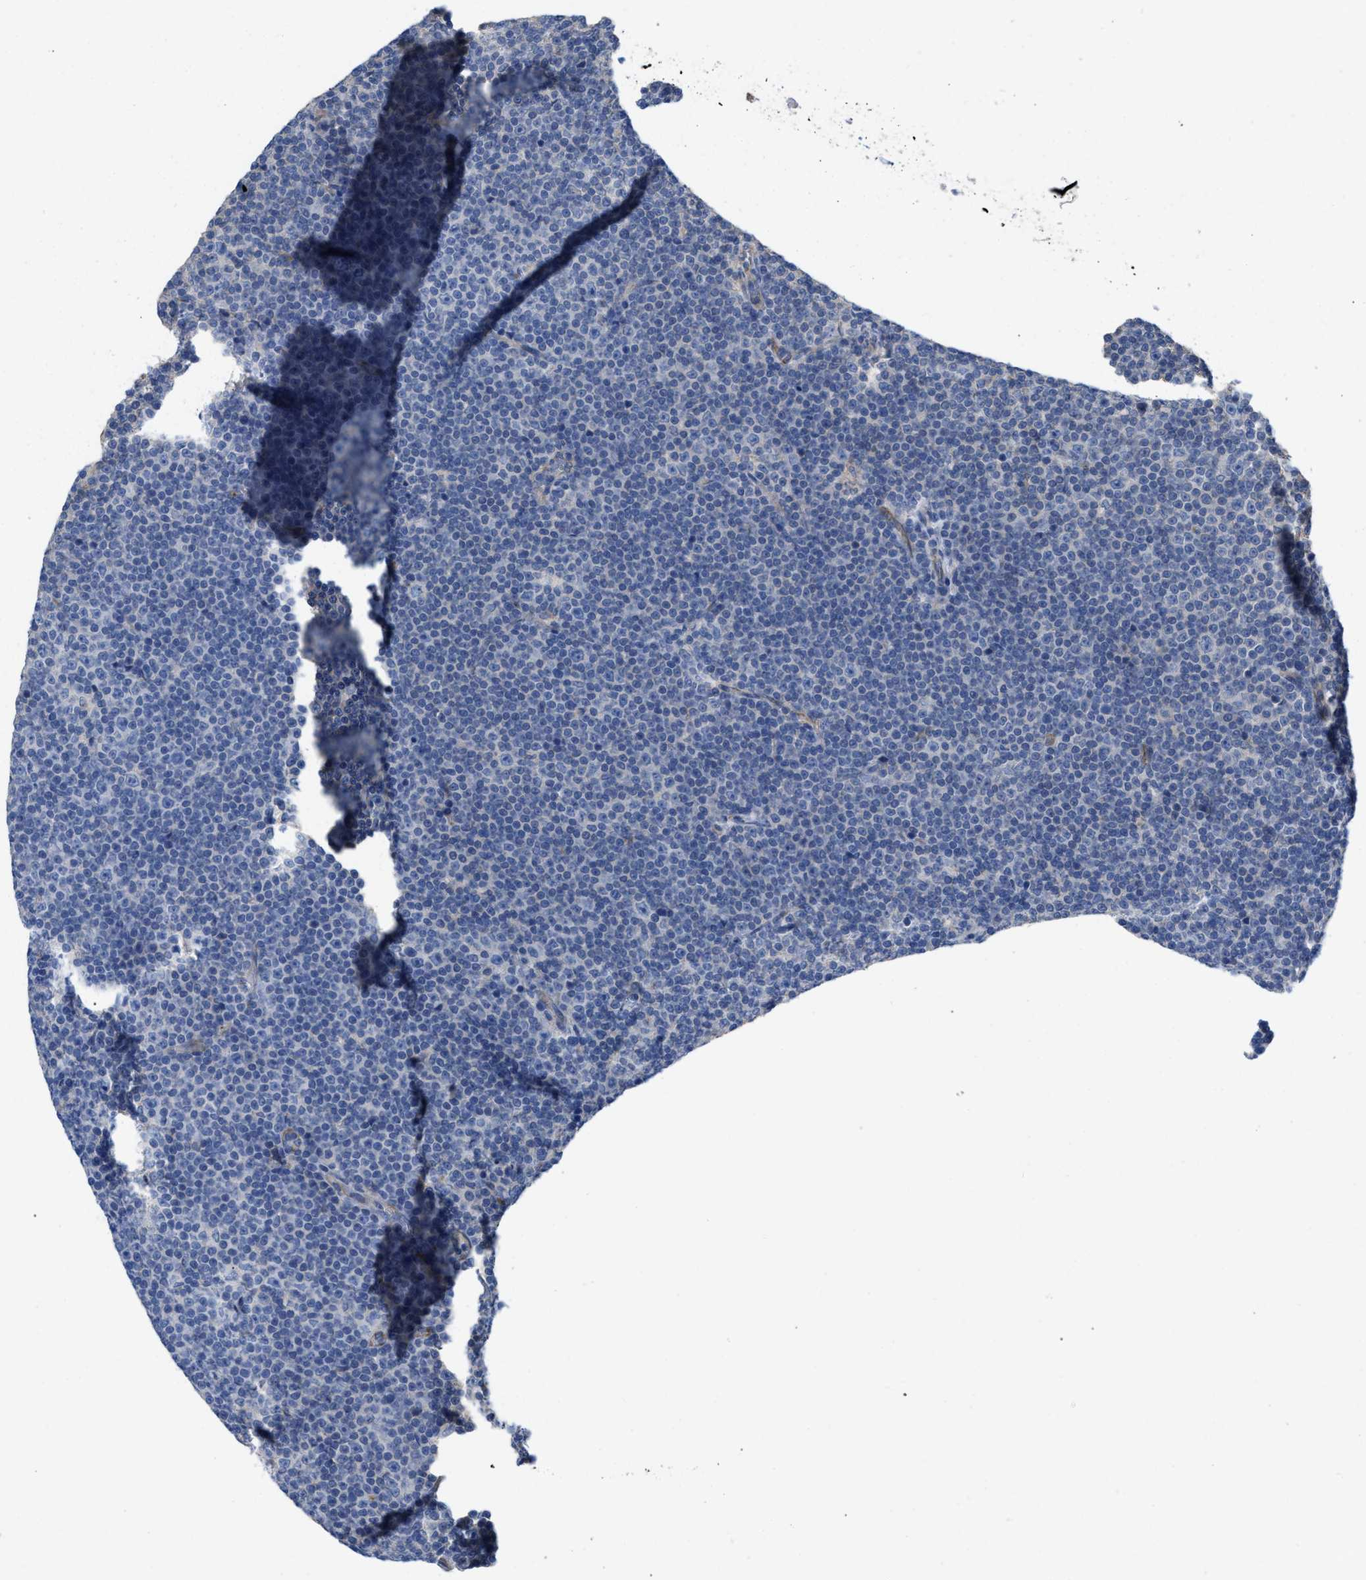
{"staining": {"intensity": "negative", "quantity": "none", "location": "none"}, "tissue": "lymphoma", "cell_type": "Tumor cells", "image_type": "cancer", "snomed": [{"axis": "morphology", "description": "Malignant lymphoma, non-Hodgkin's type, Low grade"}, {"axis": "topography", "description": "Lymph node"}], "caption": "This is an IHC image of malignant lymphoma, non-Hodgkin's type (low-grade). There is no expression in tumor cells.", "gene": "TMEM131", "patient": {"sex": "female", "age": 67}}